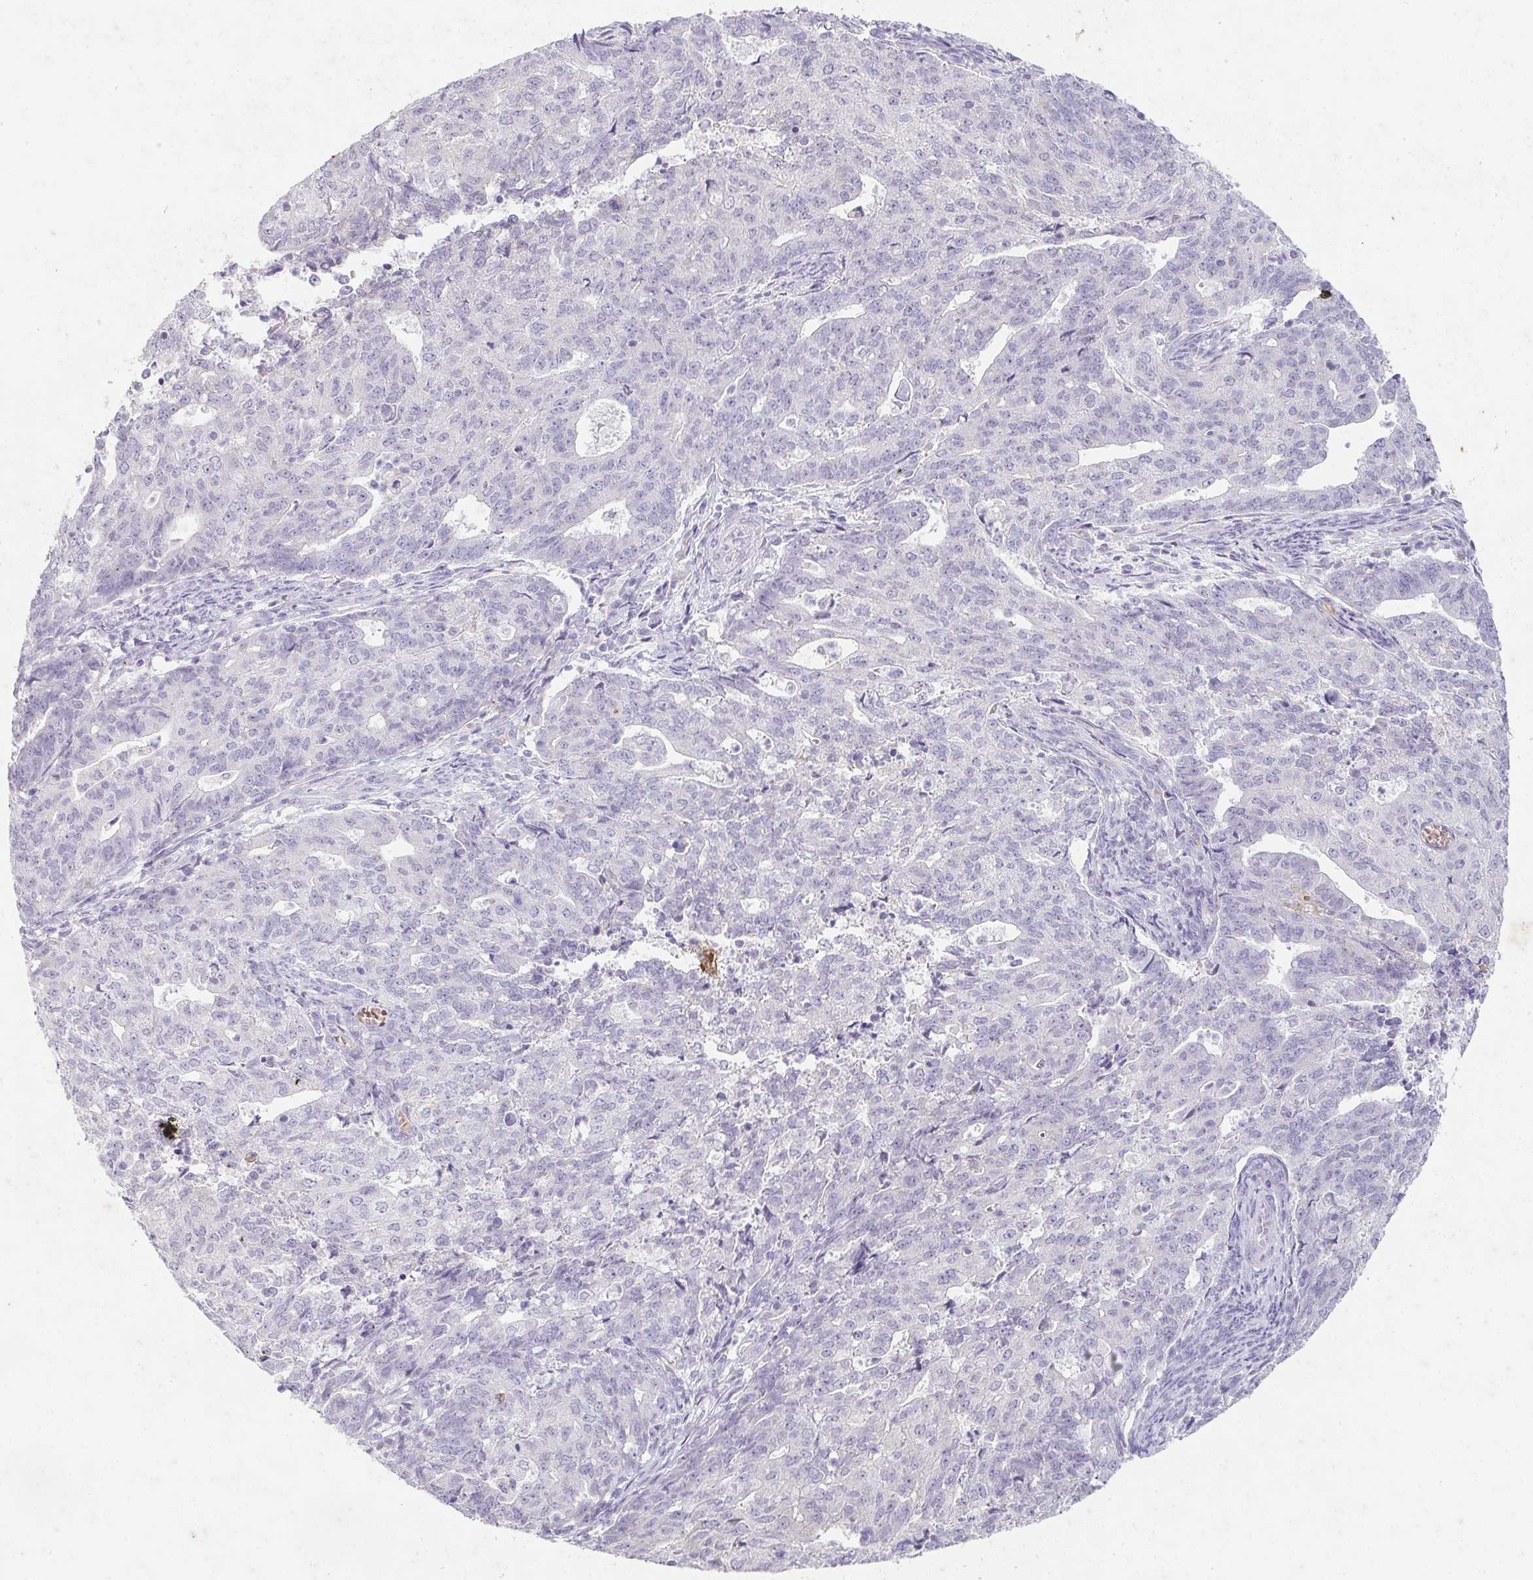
{"staining": {"intensity": "negative", "quantity": "none", "location": "none"}, "tissue": "endometrial cancer", "cell_type": "Tumor cells", "image_type": "cancer", "snomed": [{"axis": "morphology", "description": "Adenocarcinoma, NOS"}, {"axis": "topography", "description": "Endometrium"}], "caption": "Endometrial adenocarcinoma was stained to show a protein in brown. There is no significant staining in tumor cells.", "gene": "DCD", "patient": {"sex": "female", "age": 82}}